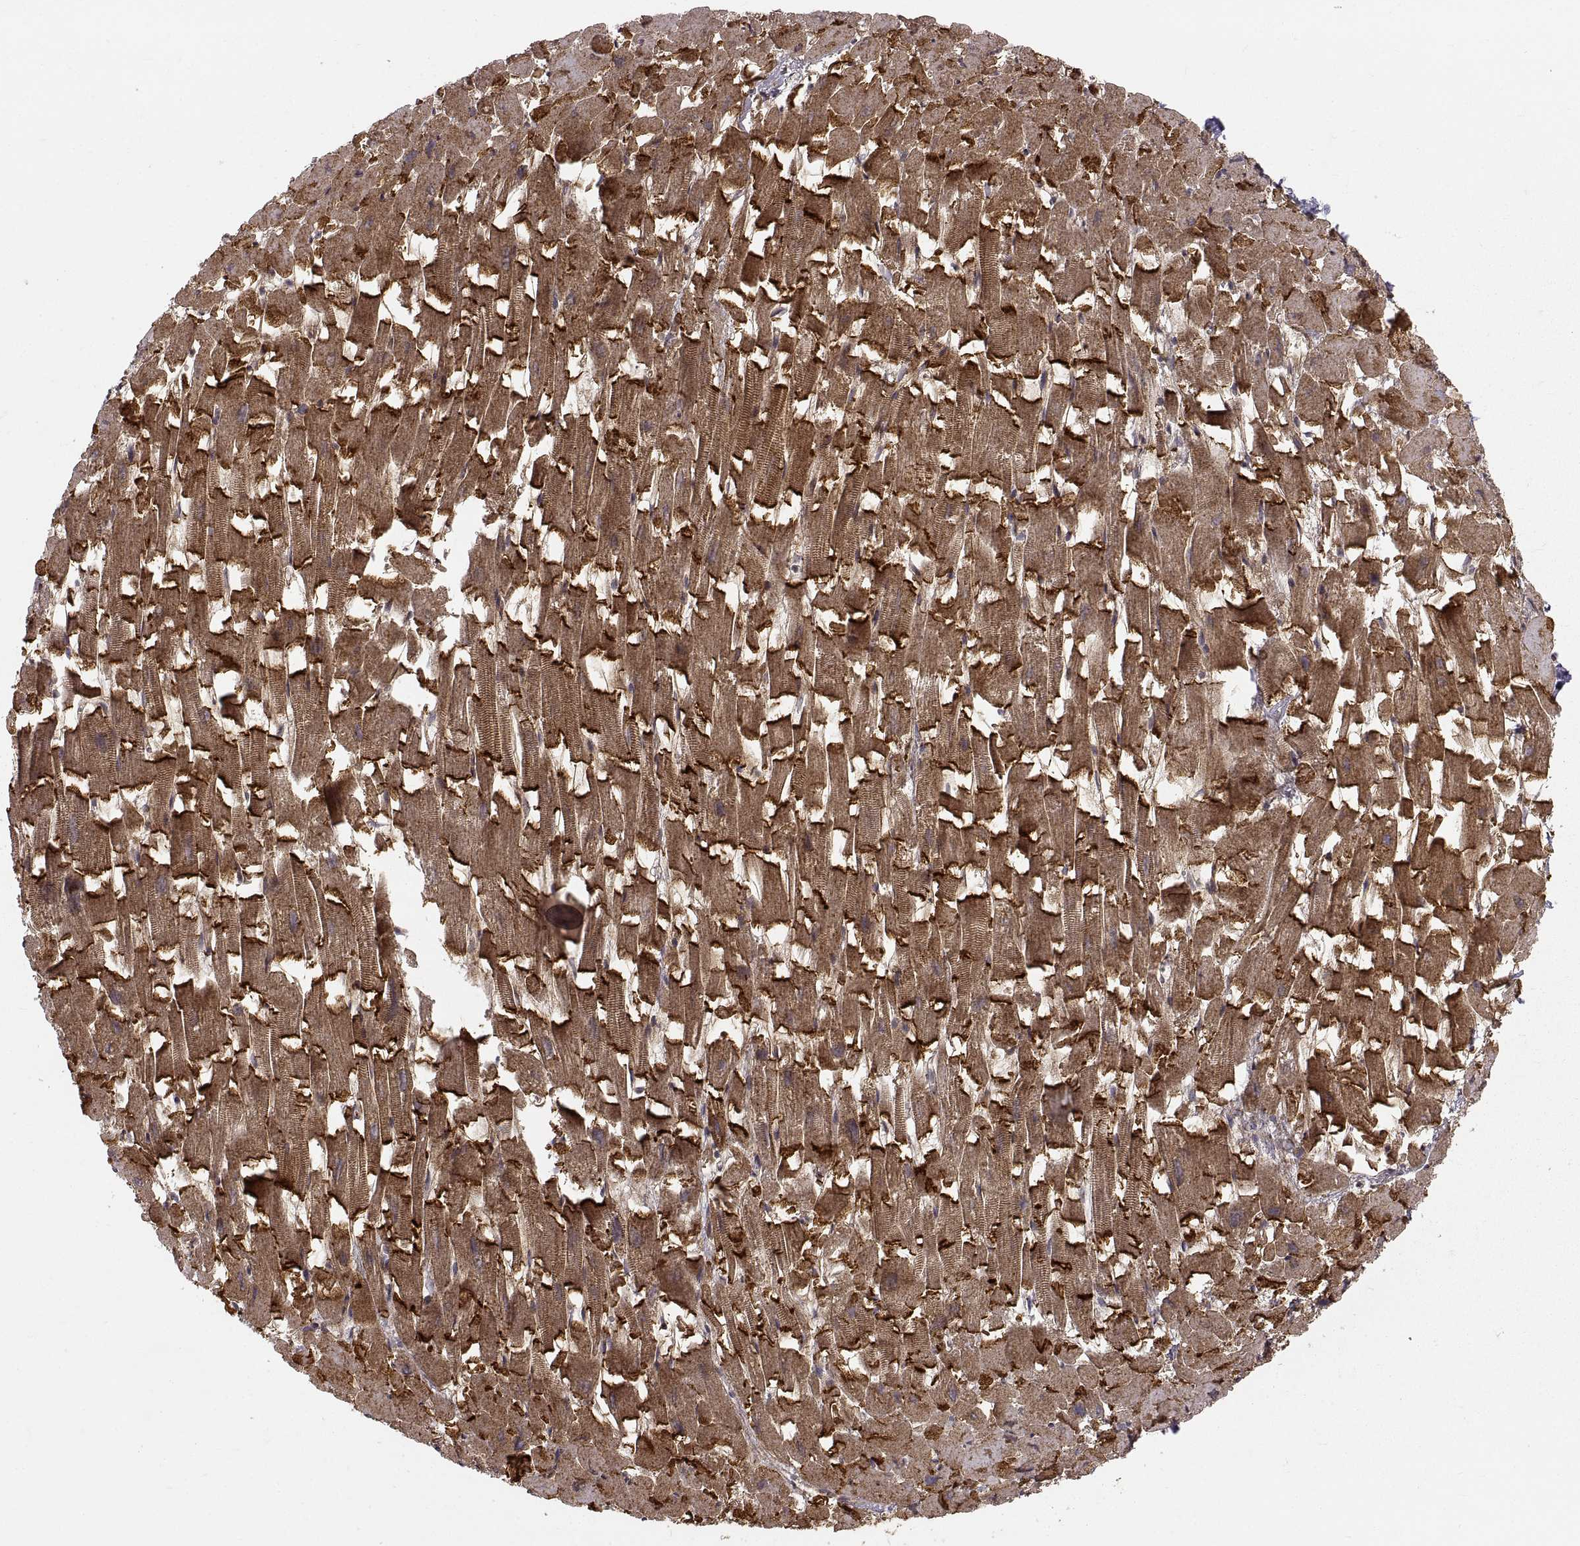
{"staining": {"intensity": "strong", "quantity": "25%-75%", "location": "cytoplasmic/membranous"}, "tissue": "heart muscle", "cell_type": "Cardiomyocytes", "image_type": "normal", "snomed": [{"axis": "morphology", "description": "Normal tissue, NOS"}, {"axis": "topography", "description": "Heart"}], "caption": "Strong cytoplasmic/membranous staining is identified in approximately 25%-75% of cardiomyocytes in benign heart muscle. (brown staining indicates protein expression, while blue staining denotes nuclei).", "gene": "CDH2", "patient": {"sex": "female", "age": 64}}